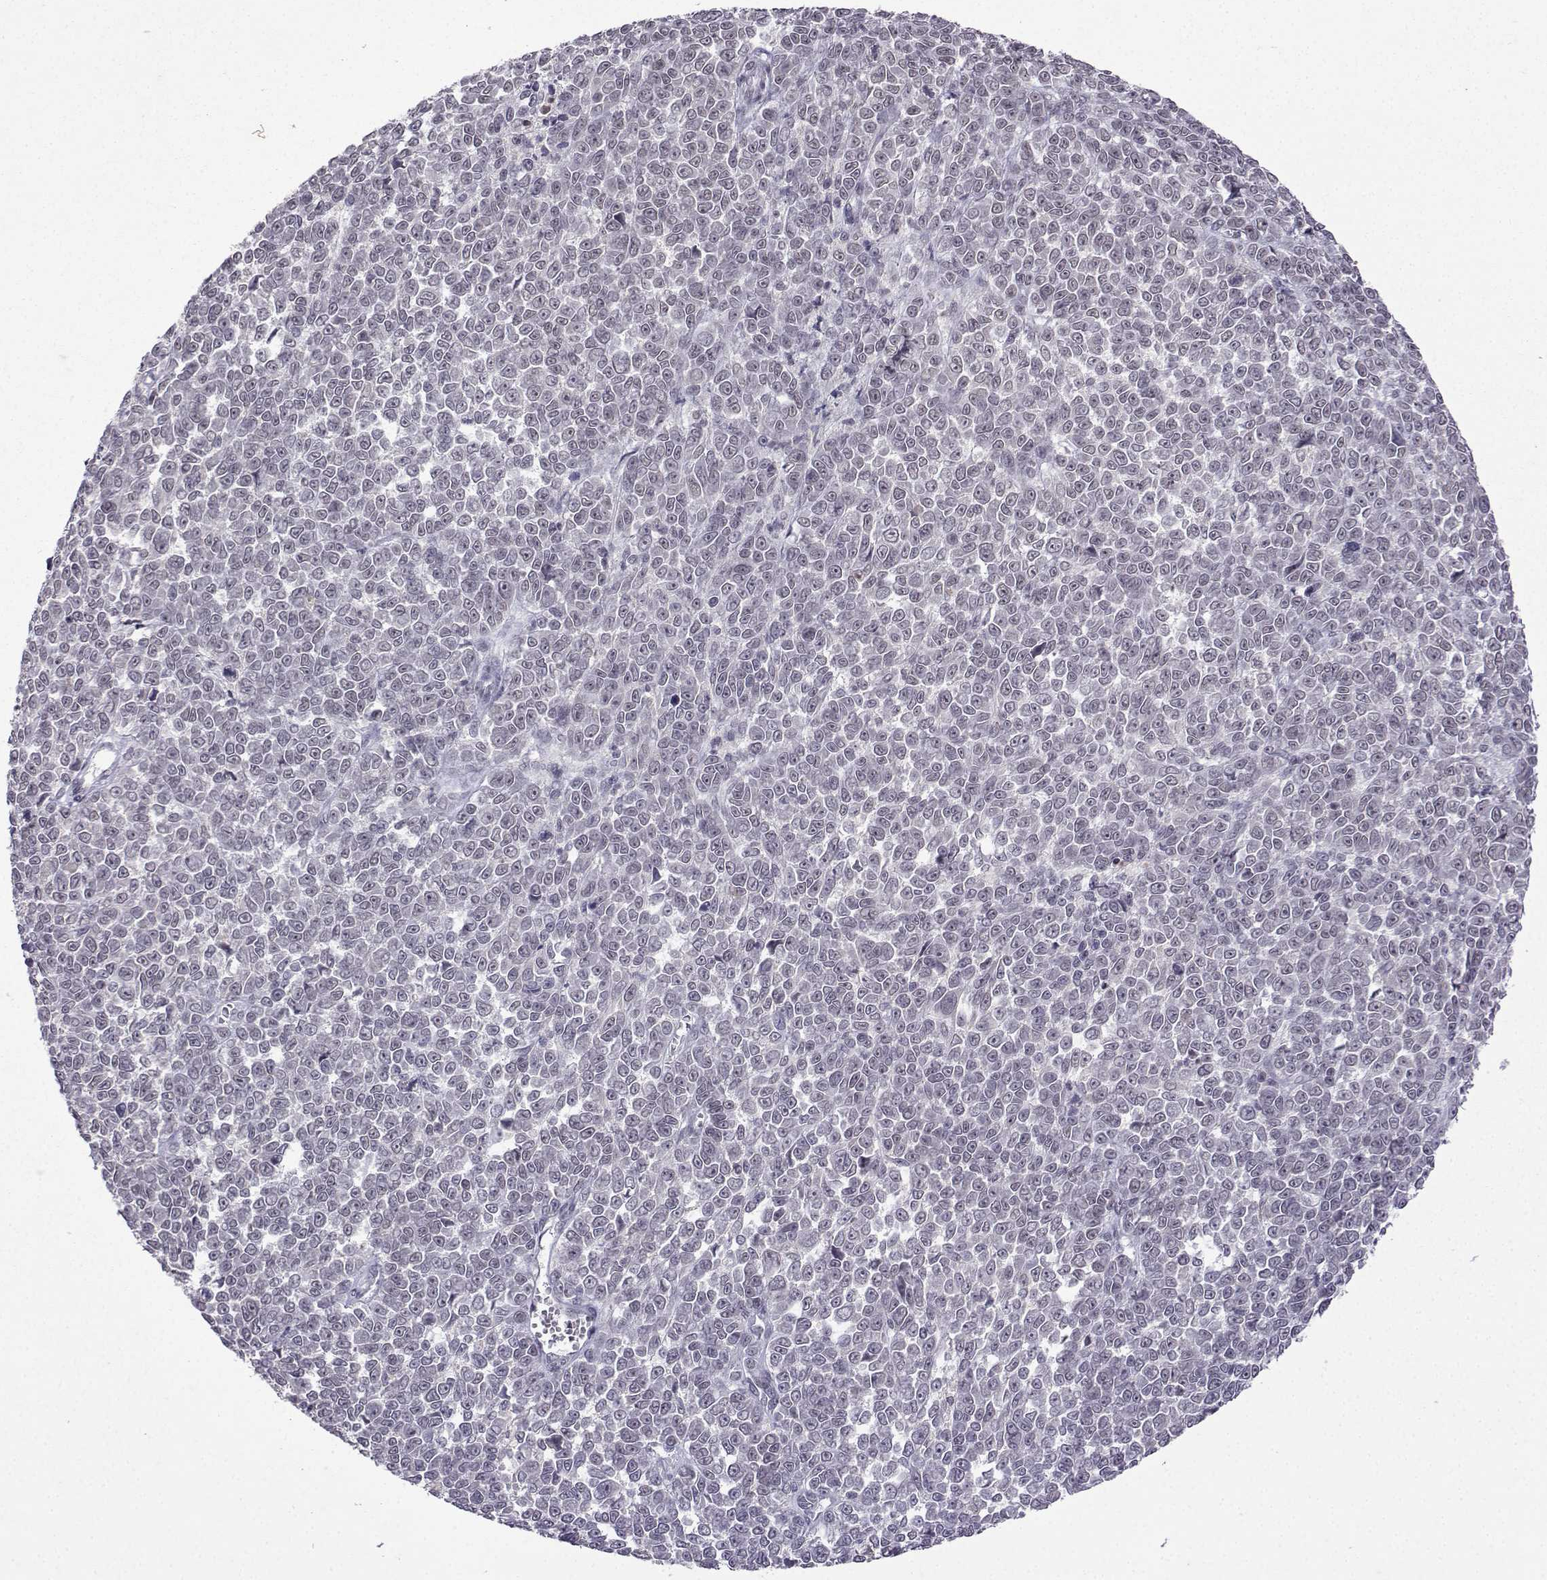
{"staining": {"intensity": "negative", "quantity": "none", "location": "none"}, "tissue": "melanoma", "cell_type": "Tumor cells", "image_type": "cancer", "snomed": [{"axis": "morphology", "description": "Malignant melanoma, NOS"}, {"axis": "topography", "description": "Skin"}], "caption": "Immunohistochemical staining of melanoma demonstrates no significant positivity in tumor cells. Brightfield microscopy of IHC stained with DAB (brown) and hematoxylin (blue), captured at high magnification.", "gene": "CCL28", "patient": {"sex": "female", "age": 95}}